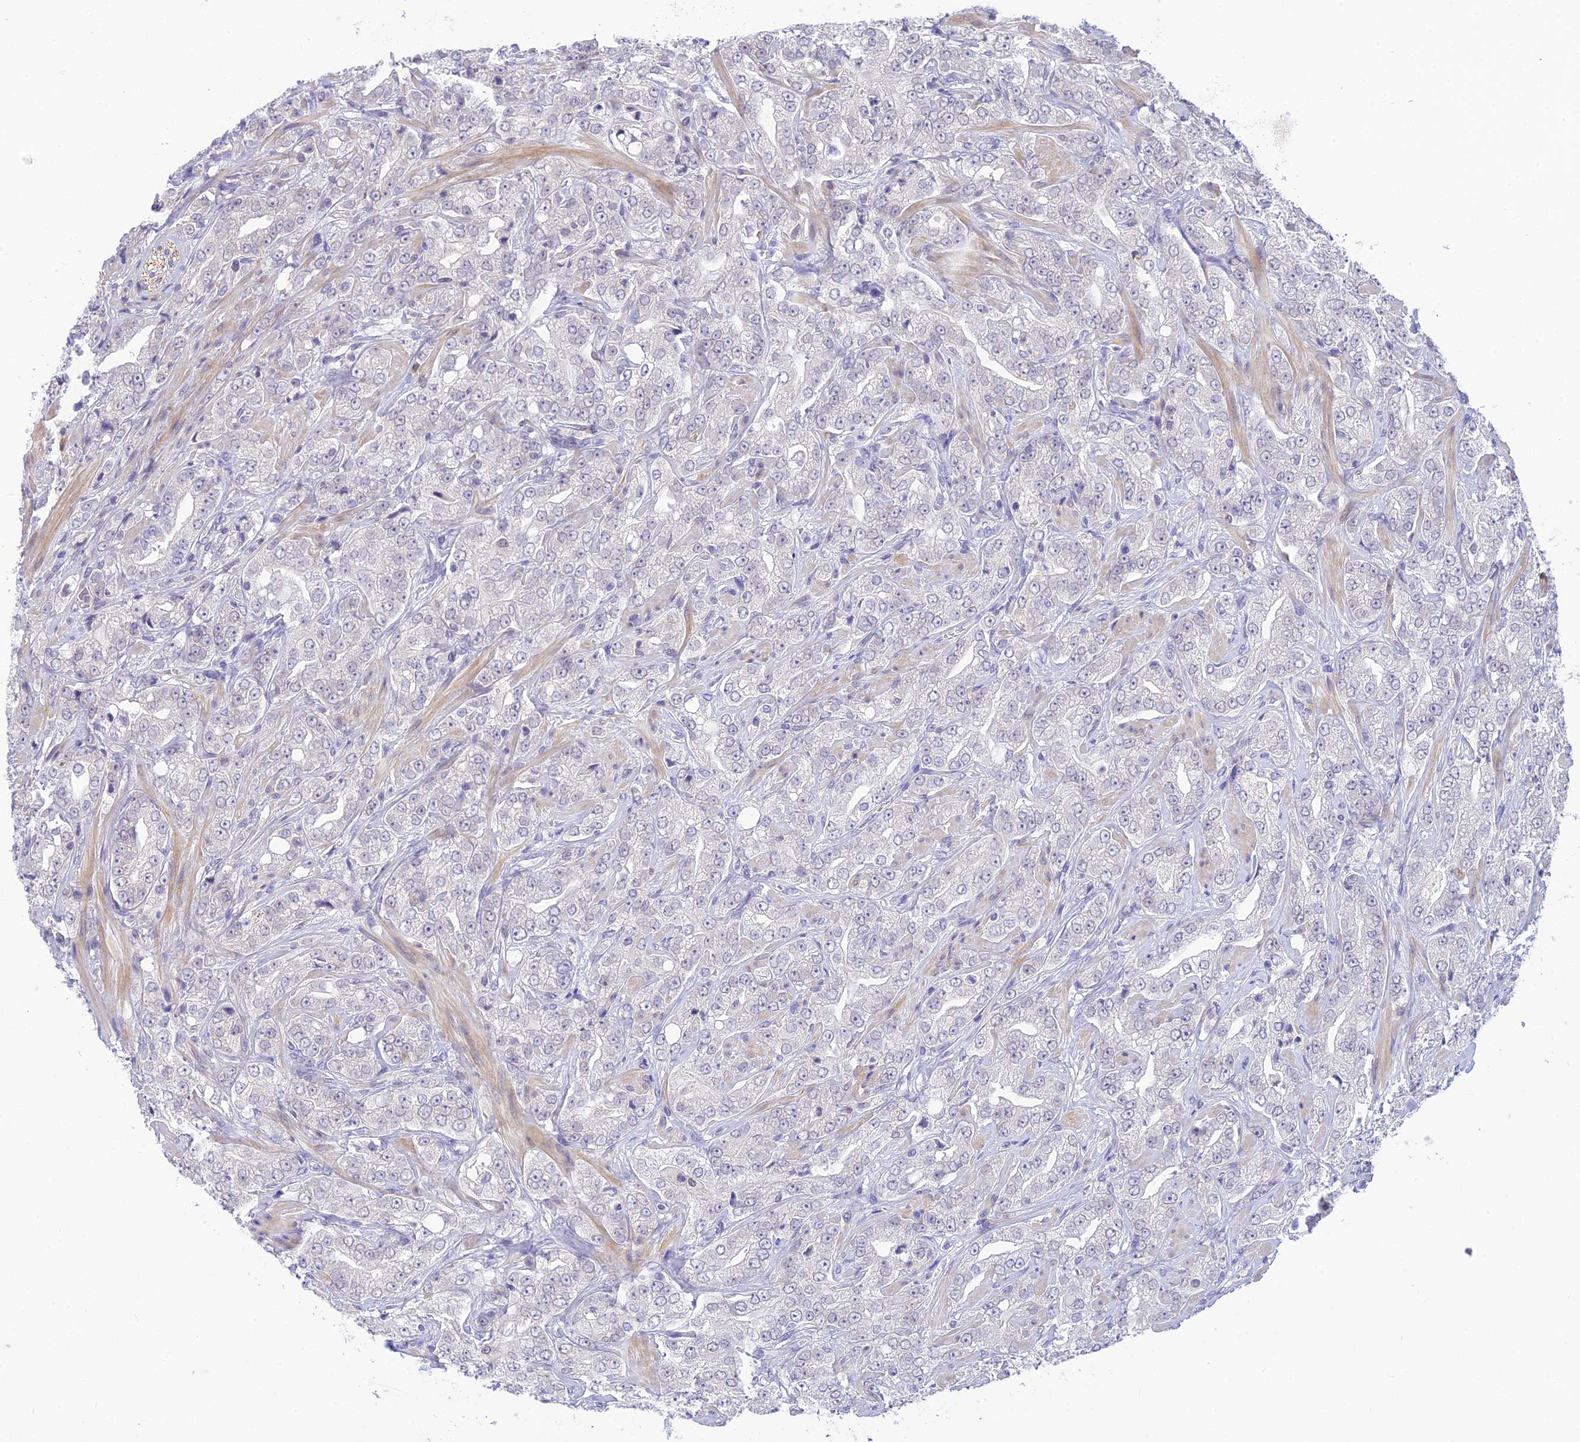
{"staining": {"intensity": "negative", "quantity": "none", "location": "none"}, "tissue": "prostate cancer", "cell_type": "Tumor cells", "image_type": "cancer", "snomed": [{"axis": "morphology", "description": "Adenocarcinoma, Low grade"}, {"axis": "topography", "description": "Prostate"}], "caption": "IHC photomicrograph of neoplastic tissue: human prostate adenocarcinoma (low-grade) stained with DAB demonstrates no significant protein staining in tumor cells.", "gene": "BMT2", "patient": {"sex": "male", "age": 67}}